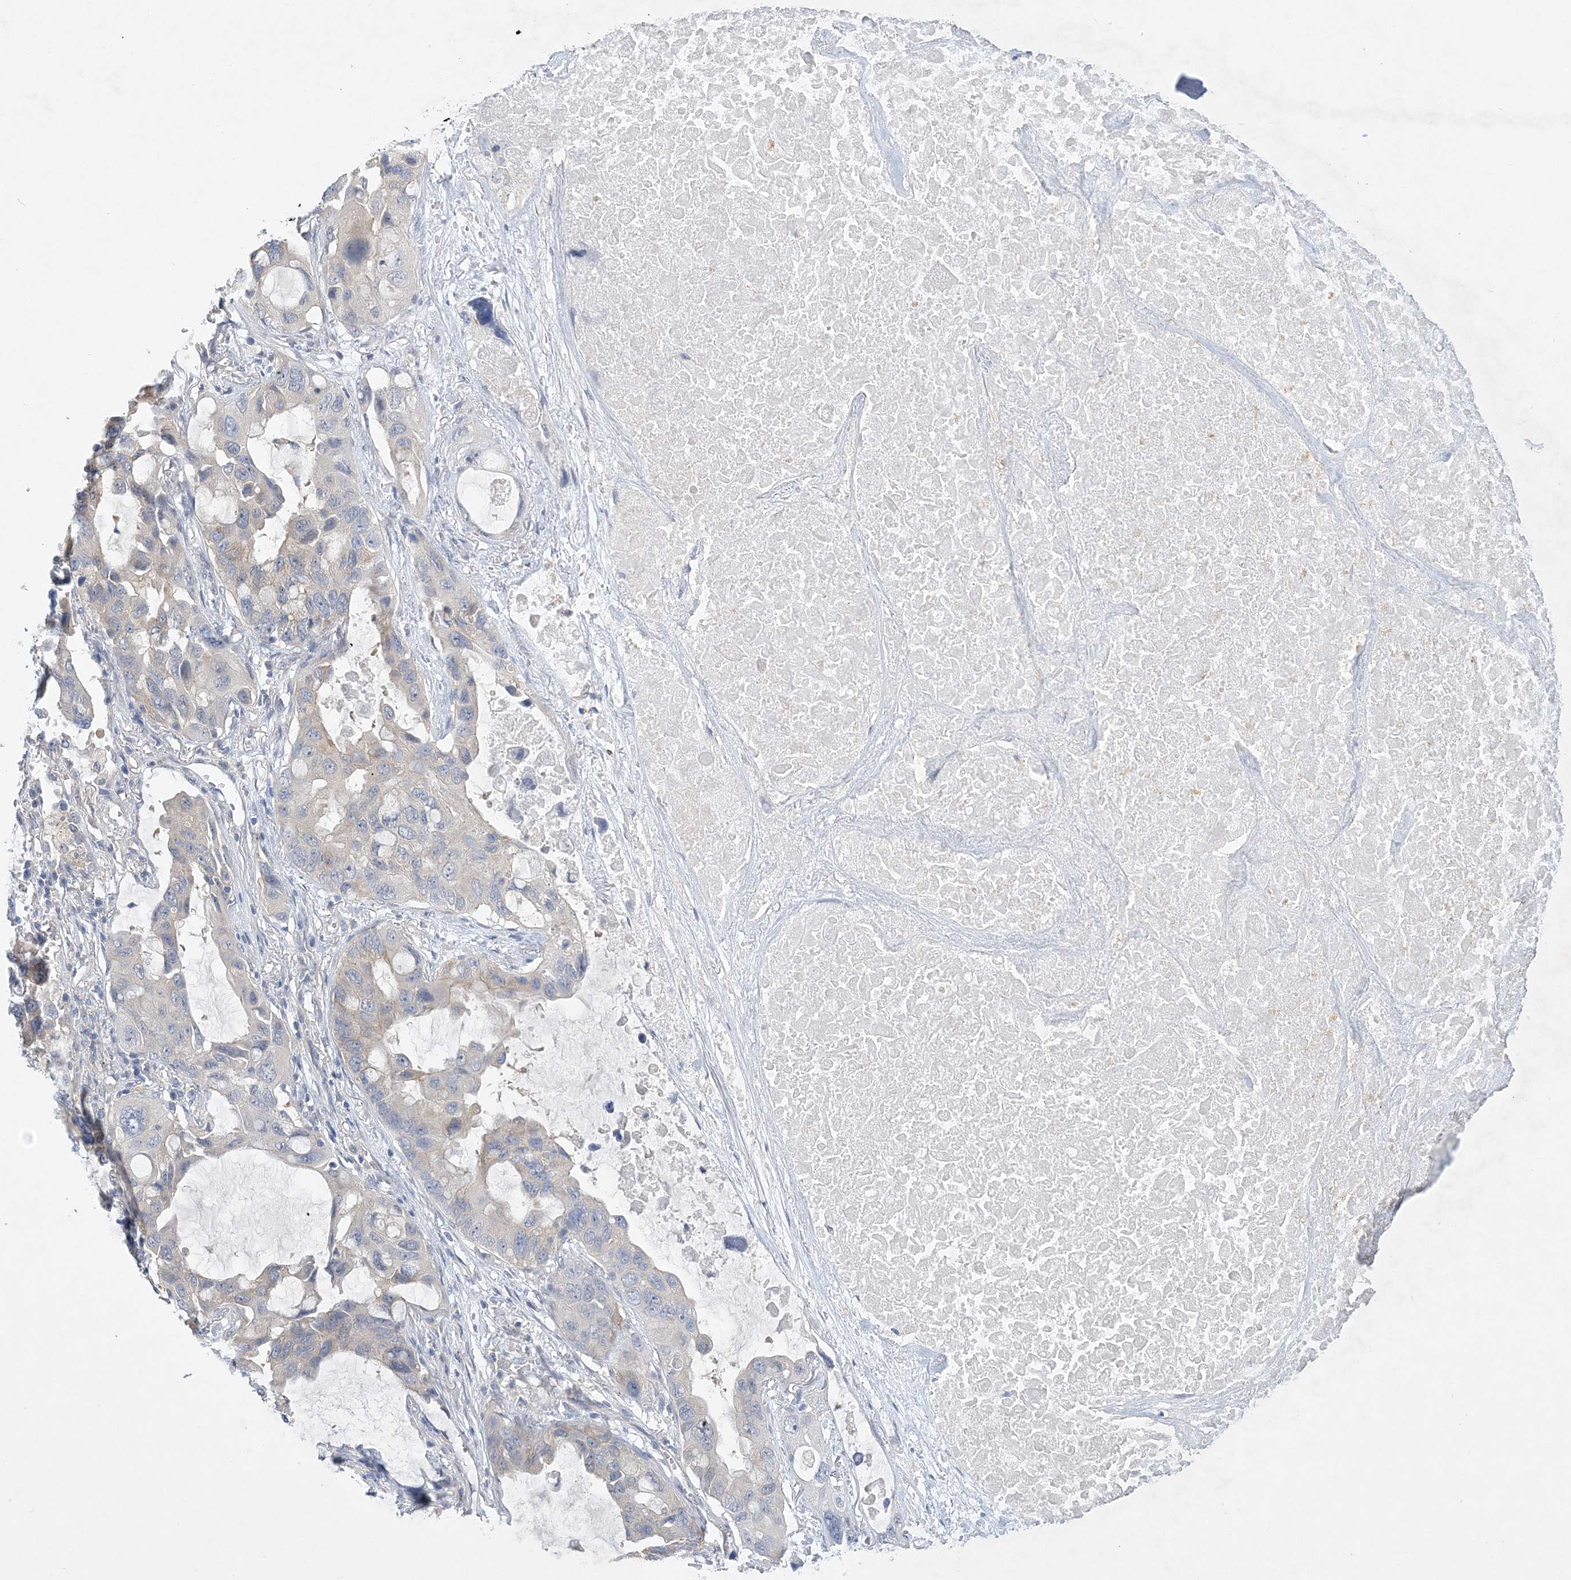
{"staining": {"intensity": "negative", "quantity": "none", "location": "none"}, "tissue": "lung cancer", "cell_type": "Tumor cells", "image_type": "cancer", "snomed": [{"axis": "morphology", "description": "Squamous cell carcinoma, NOS"}, {"axis": "topography", "description": "Lung"}], "caption": "A high-resolution histopathology image shows IHC staining of lung squamous cell carcinoma, which exhibits no significant positivity in tumor cells.", "gene": "ANKRD35", "patient": {"sex": "female", "age": 73}}